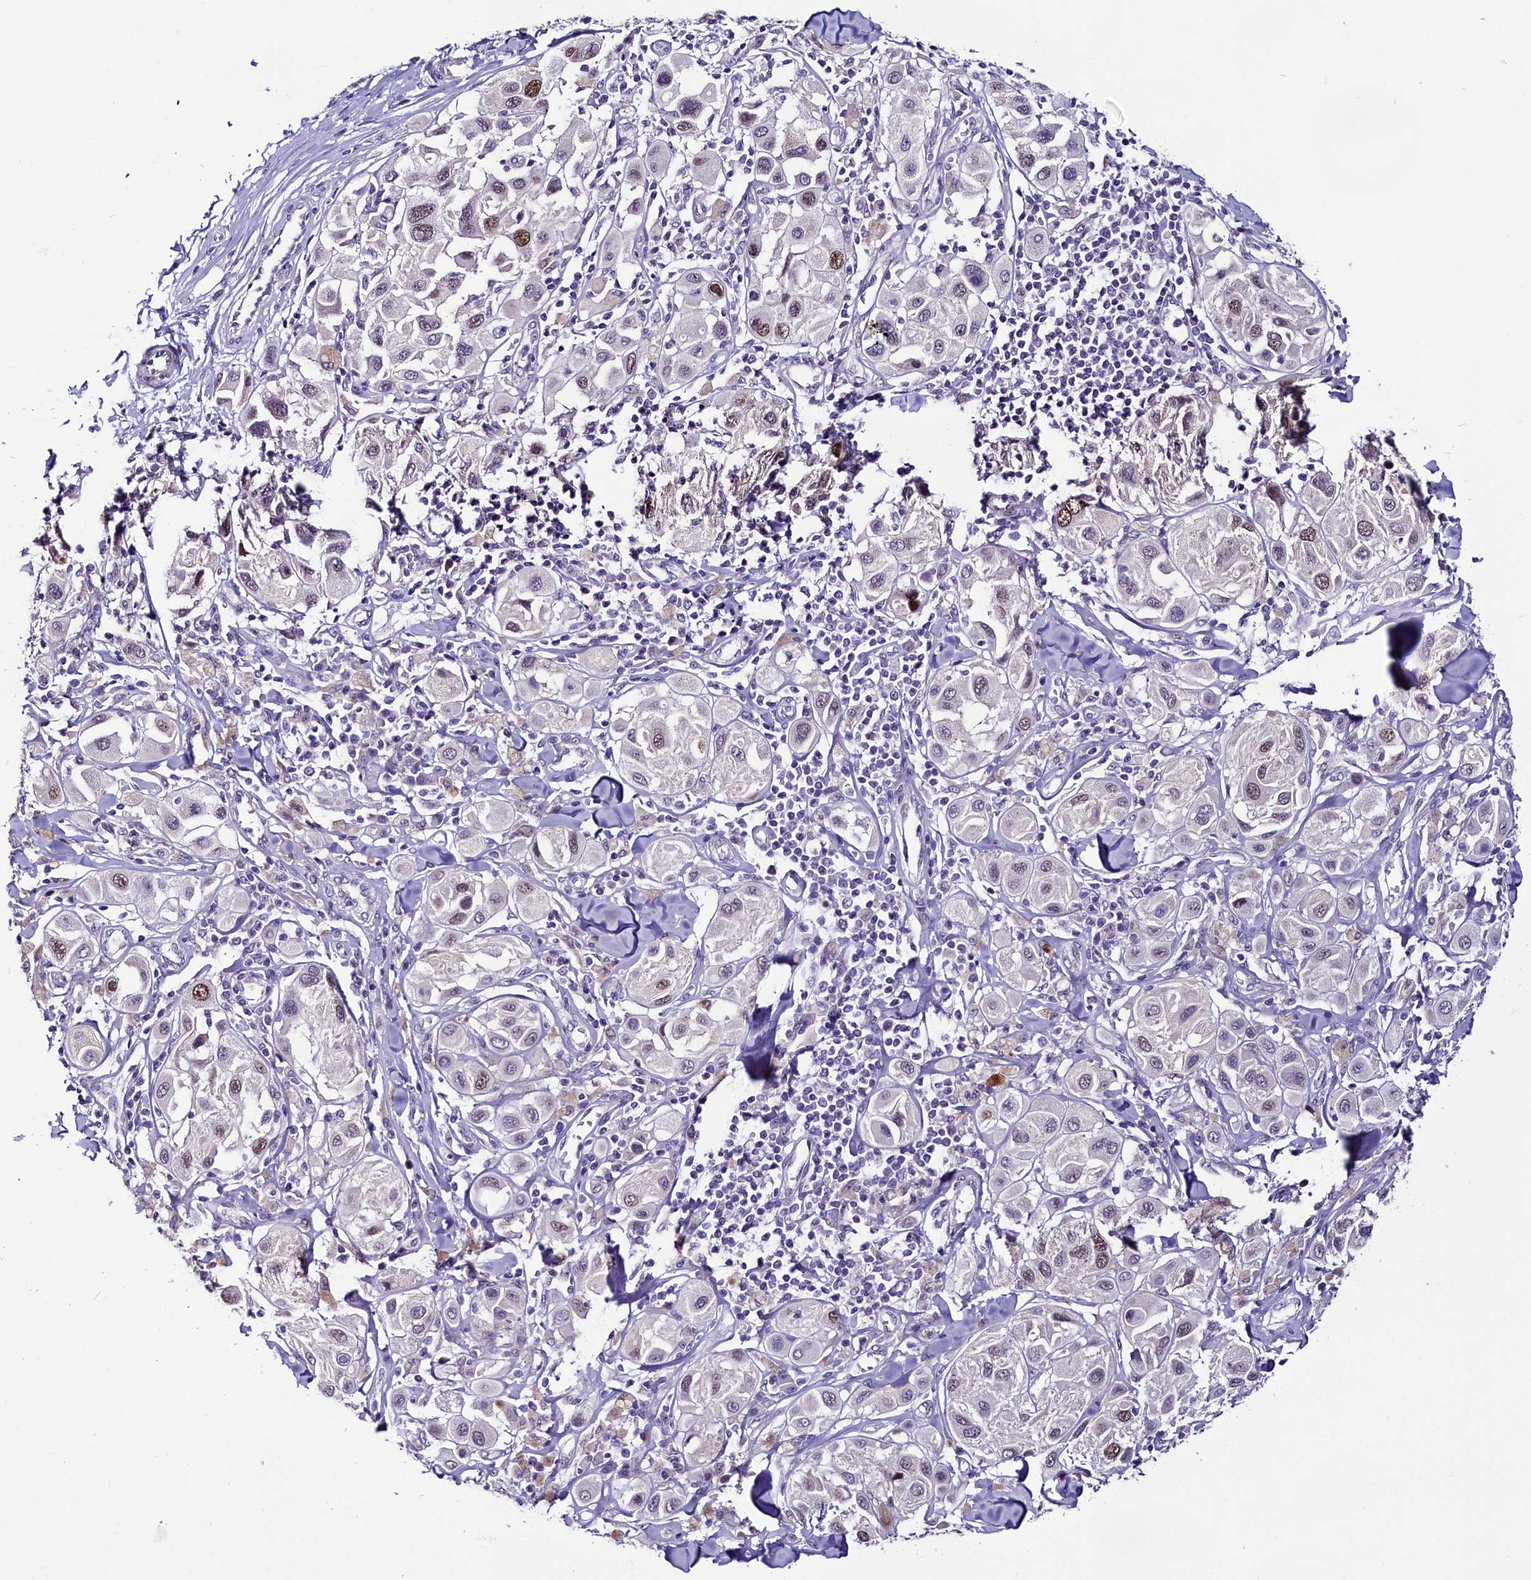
{"staining": {"intensity": "moderate", "quantity": "<25%", "location": "nuclear"}, "tissue": "melanoma", "cell_type": "Tumor cells", "image_type": "cancer", "snomed": [{"axis": "morphology", "description": "Malignant melanoma, Metastatic site"}, {"axis": "topography", "description": "Skin"}], "caption": "Human malignant melanoma (metastatic site) stained for a protein (brown) displays moderate nuclear positive expression in approximately <25% of tumor cells.", "gene": "CCDC106", "patient": {"sex": "male", "age": 41}}